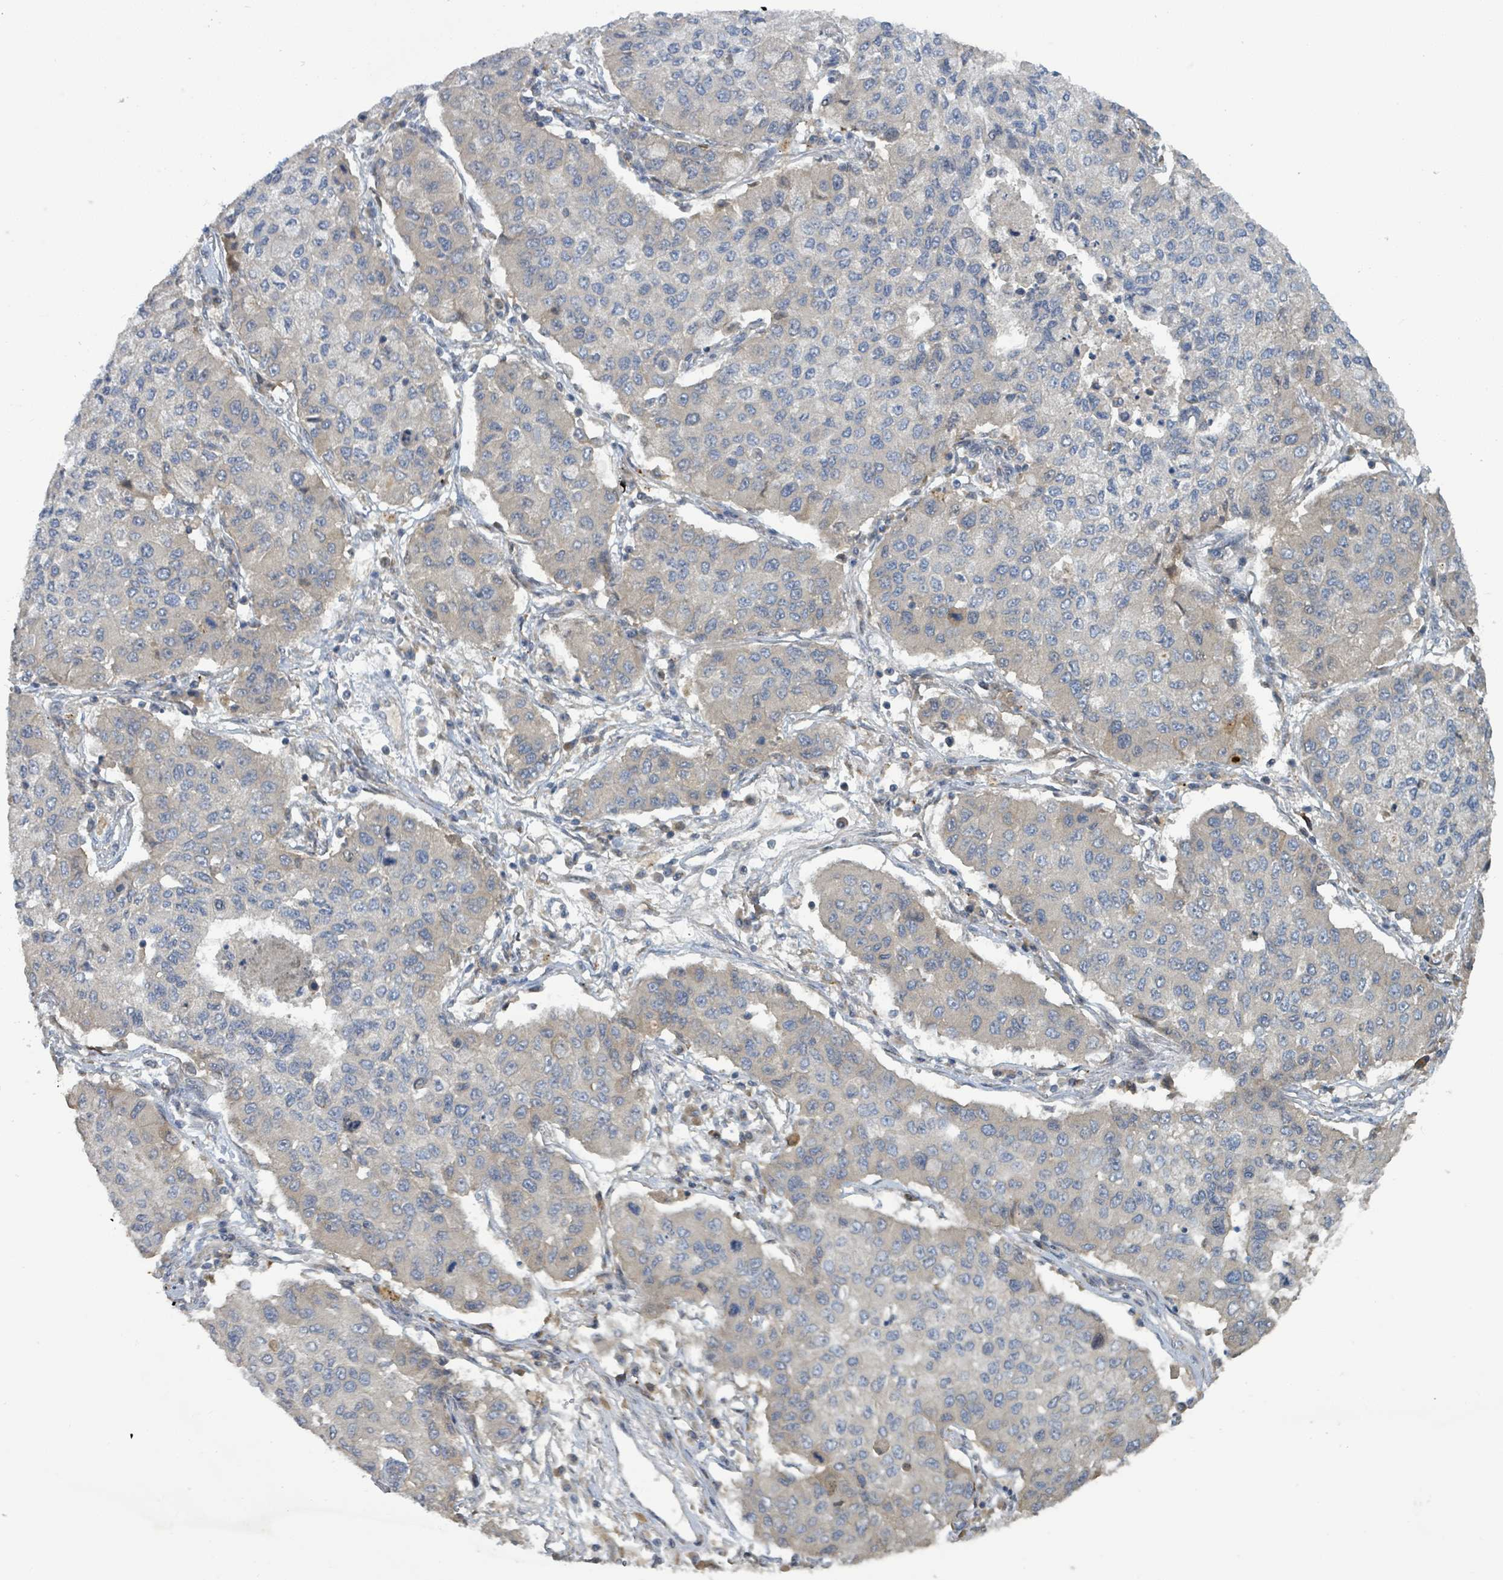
{"staining": {"intensity": "negative", "quantity": "none", "location": "none"}, "tissue": "lung cancer", "cell_type": "Tumor cells", "image_type": "cancer", "snomed": [{"axis": "morphology", "description": "Squamous cell carcinoma, NOS"}, {"axis": "topography", "description": "Lung"}], "caption": "Squamous cell carcinoma (lung) was stained to show a protein in brown. There is no significant expression in tumor cells.", "gene": "CCDC121", "patient": {"sex": "male", "age": 74}}